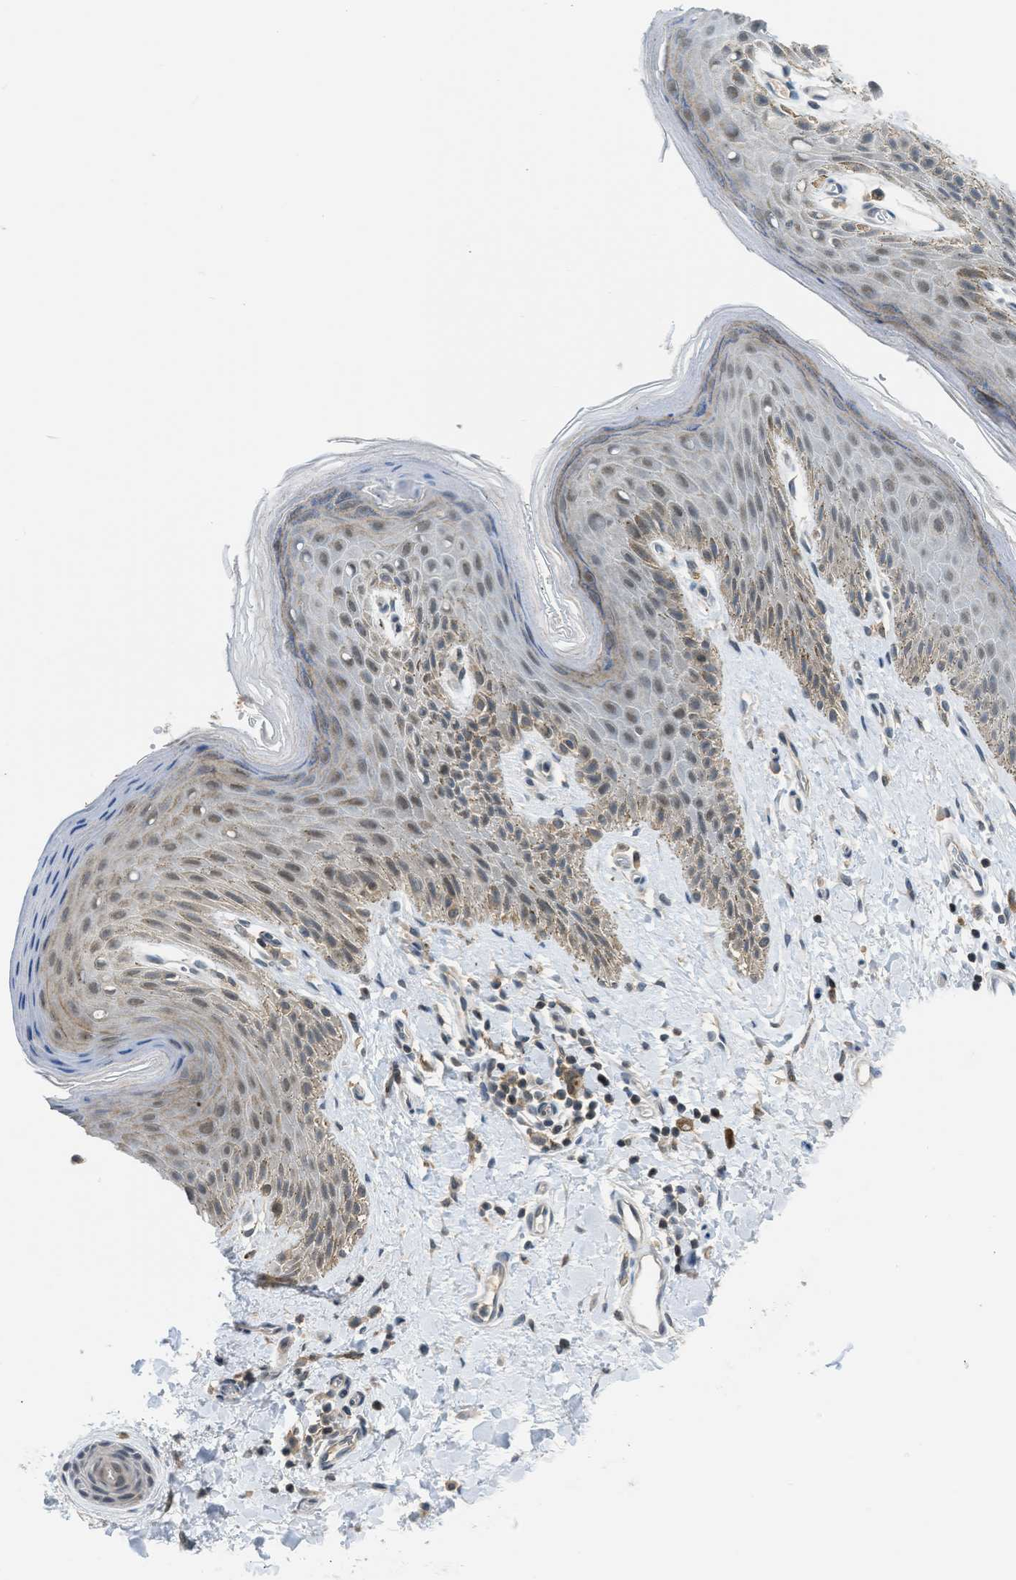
{"staining": {"intensity": "weak", "quantity": "25%-75%", "location": "cytoplasmic/membranous,nuclear"}, "tissue": "skin", "cell_type": "Epidermal cells", "image_type": "normal", "snomed": [{"axis": "morphology", "description": "Normal tissue, NOS"}, {"axis": "topography", "description": "Anal"}], "caption": "Immunohistochemical staining of benign skin reveals 25%-75% levels of weak cytoplasmic/membranous,nuclear protein positivity in about 25%-75% of epidermal cells. Nuclei are stained in blue.", "gene": "TTBK2", "patient": {"sex": "male", "age": 44}}